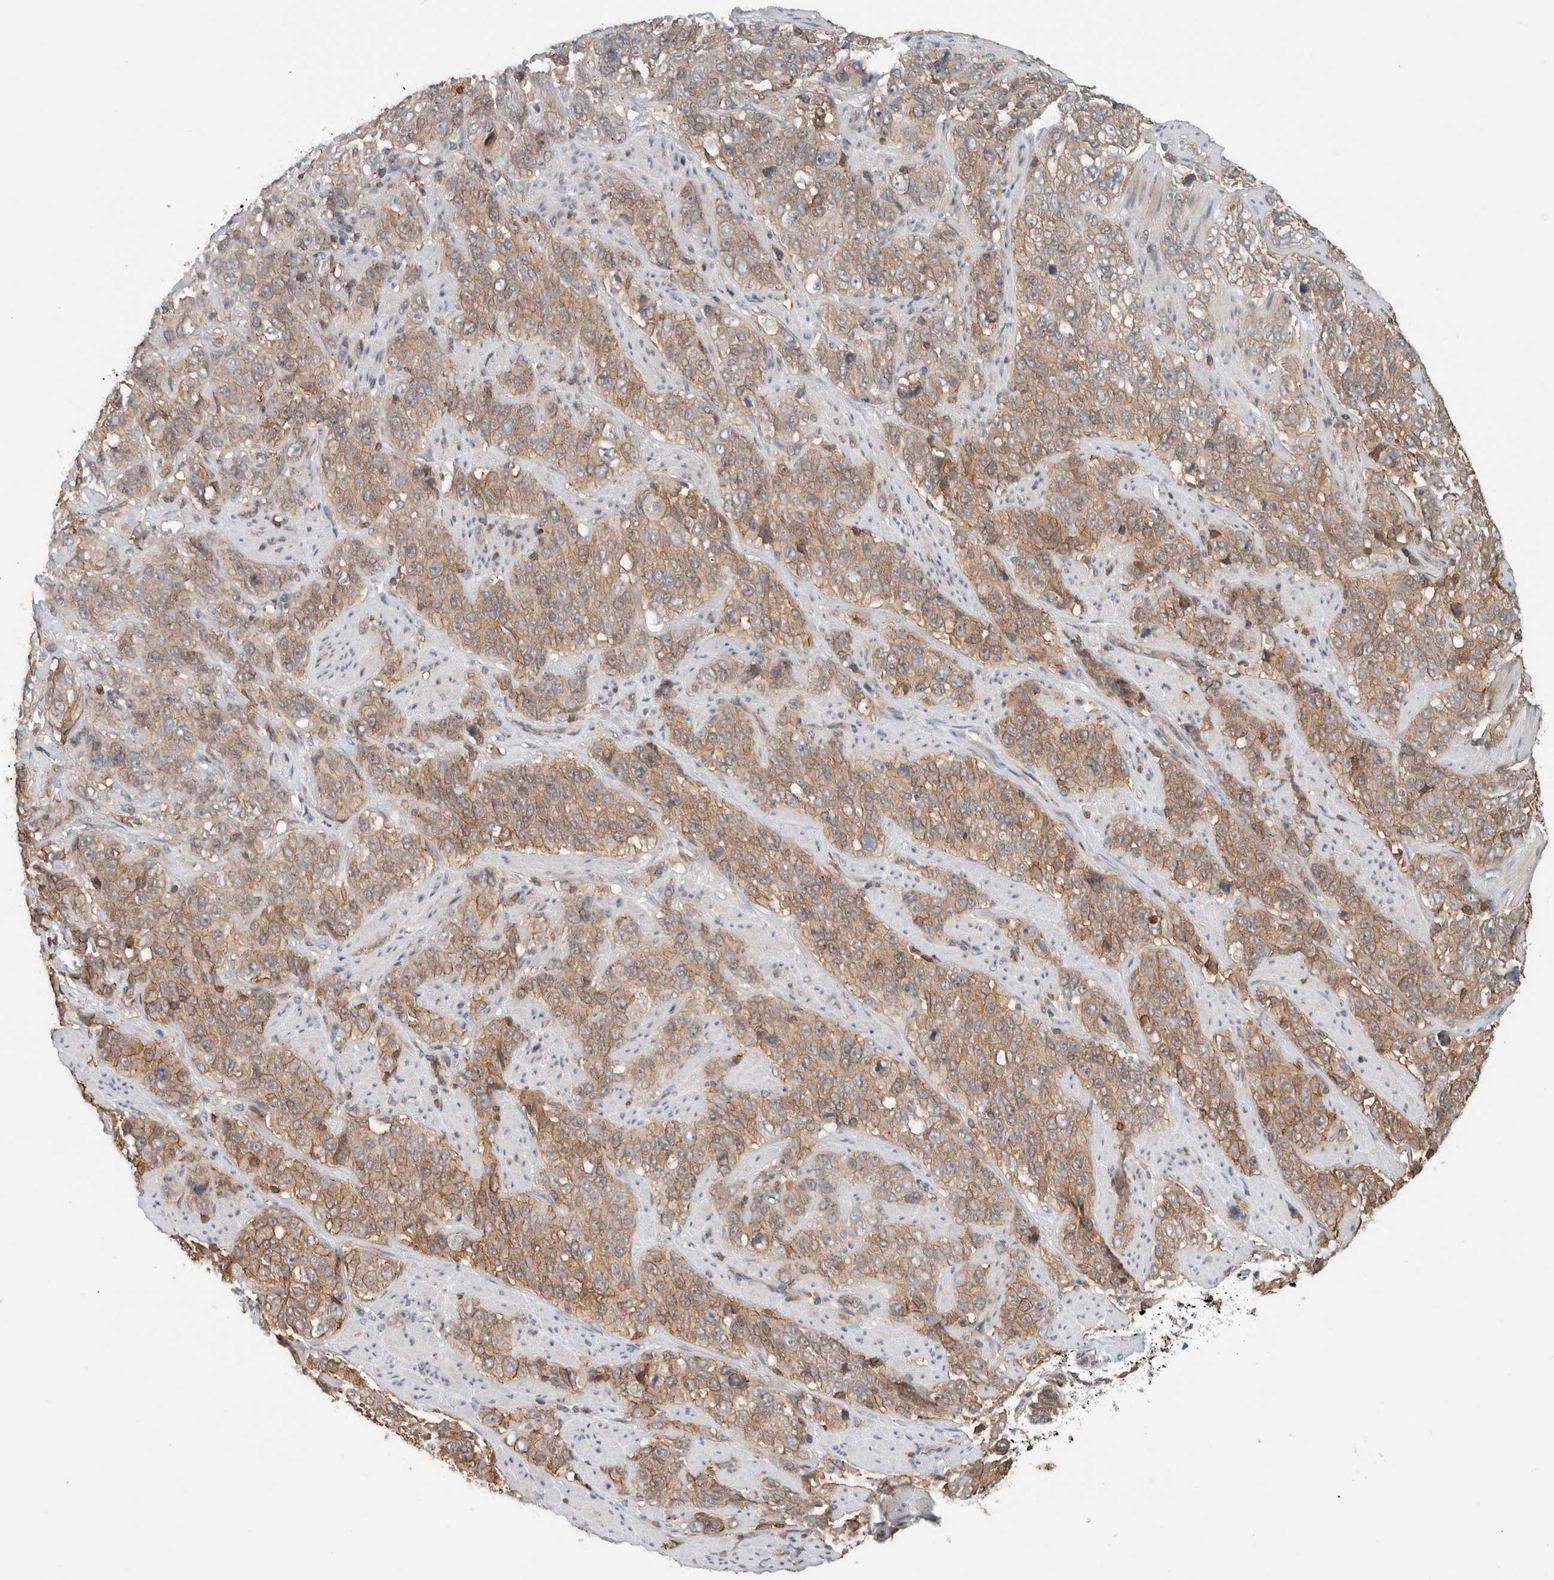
{"staining": {"intensity": "moderate", "quantity": ">75%", "location": "cytoplasmic/membranous"}, "tissue": "stomach cancer", "cell_type": "Tumor cells", "image_type": "cancer", "snomed": [{"axis": "morphology", "description": "Adenocarcinoma, NOS"}, {"axis": "topography", "description": "Stomach"}], "caption": "This micrograph demonstrates immunohistochemistry staining of stomach cancer (adenocarcinoma), with medium moderate cytoplasmic/membranous expression in about >75% of tumor cells.", "gene": "PFDN4", "patient": {"sex": "male", "age": 48}}